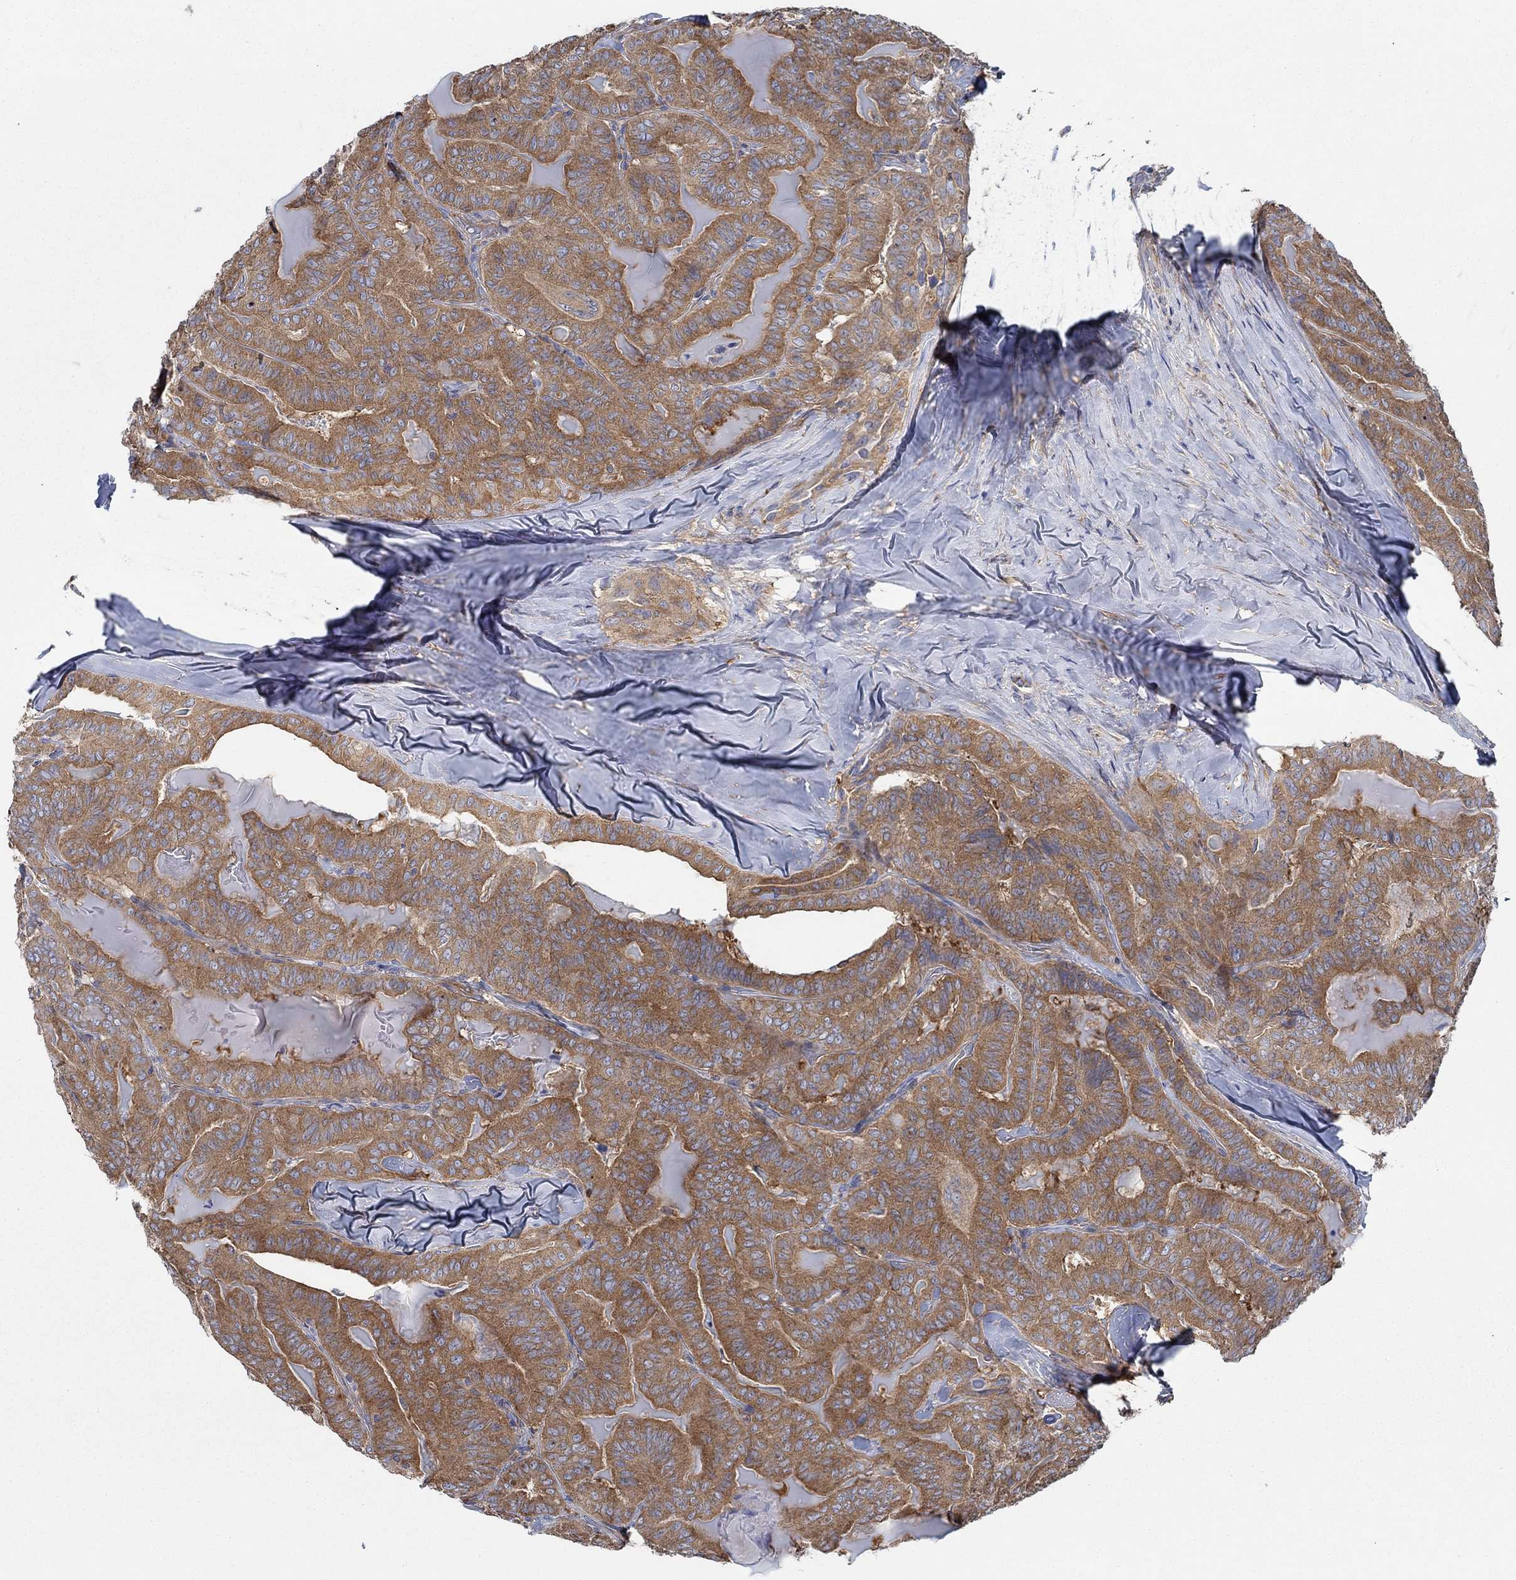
{"staining": {"intensity": "strong", "quantity": ">75%", "location": "cytoplasmic/membranous"}, "tissue": "thyroid cancer", "cell_type": "Tumor cells", "image_type": "cancer", "snomed": [{"axis": "morphology", "description": "Papillary adenocarcinoma, NOS"}, {"axis": "topography", "description": "Thyroid gland"}], "caption": "Strong cytoplasmic/membranous protein positivity is appreciated in about >75% of tumor cells in papillary adenocarcinoma (thyroid). The staining was performed using DAB to visualize the protein expression in brown, while the nuclei were stained in blue with hematoxylin (Magnification: 20x).", "gene": "SPAG9", "patient": {"sex": "female", "age": 68}}